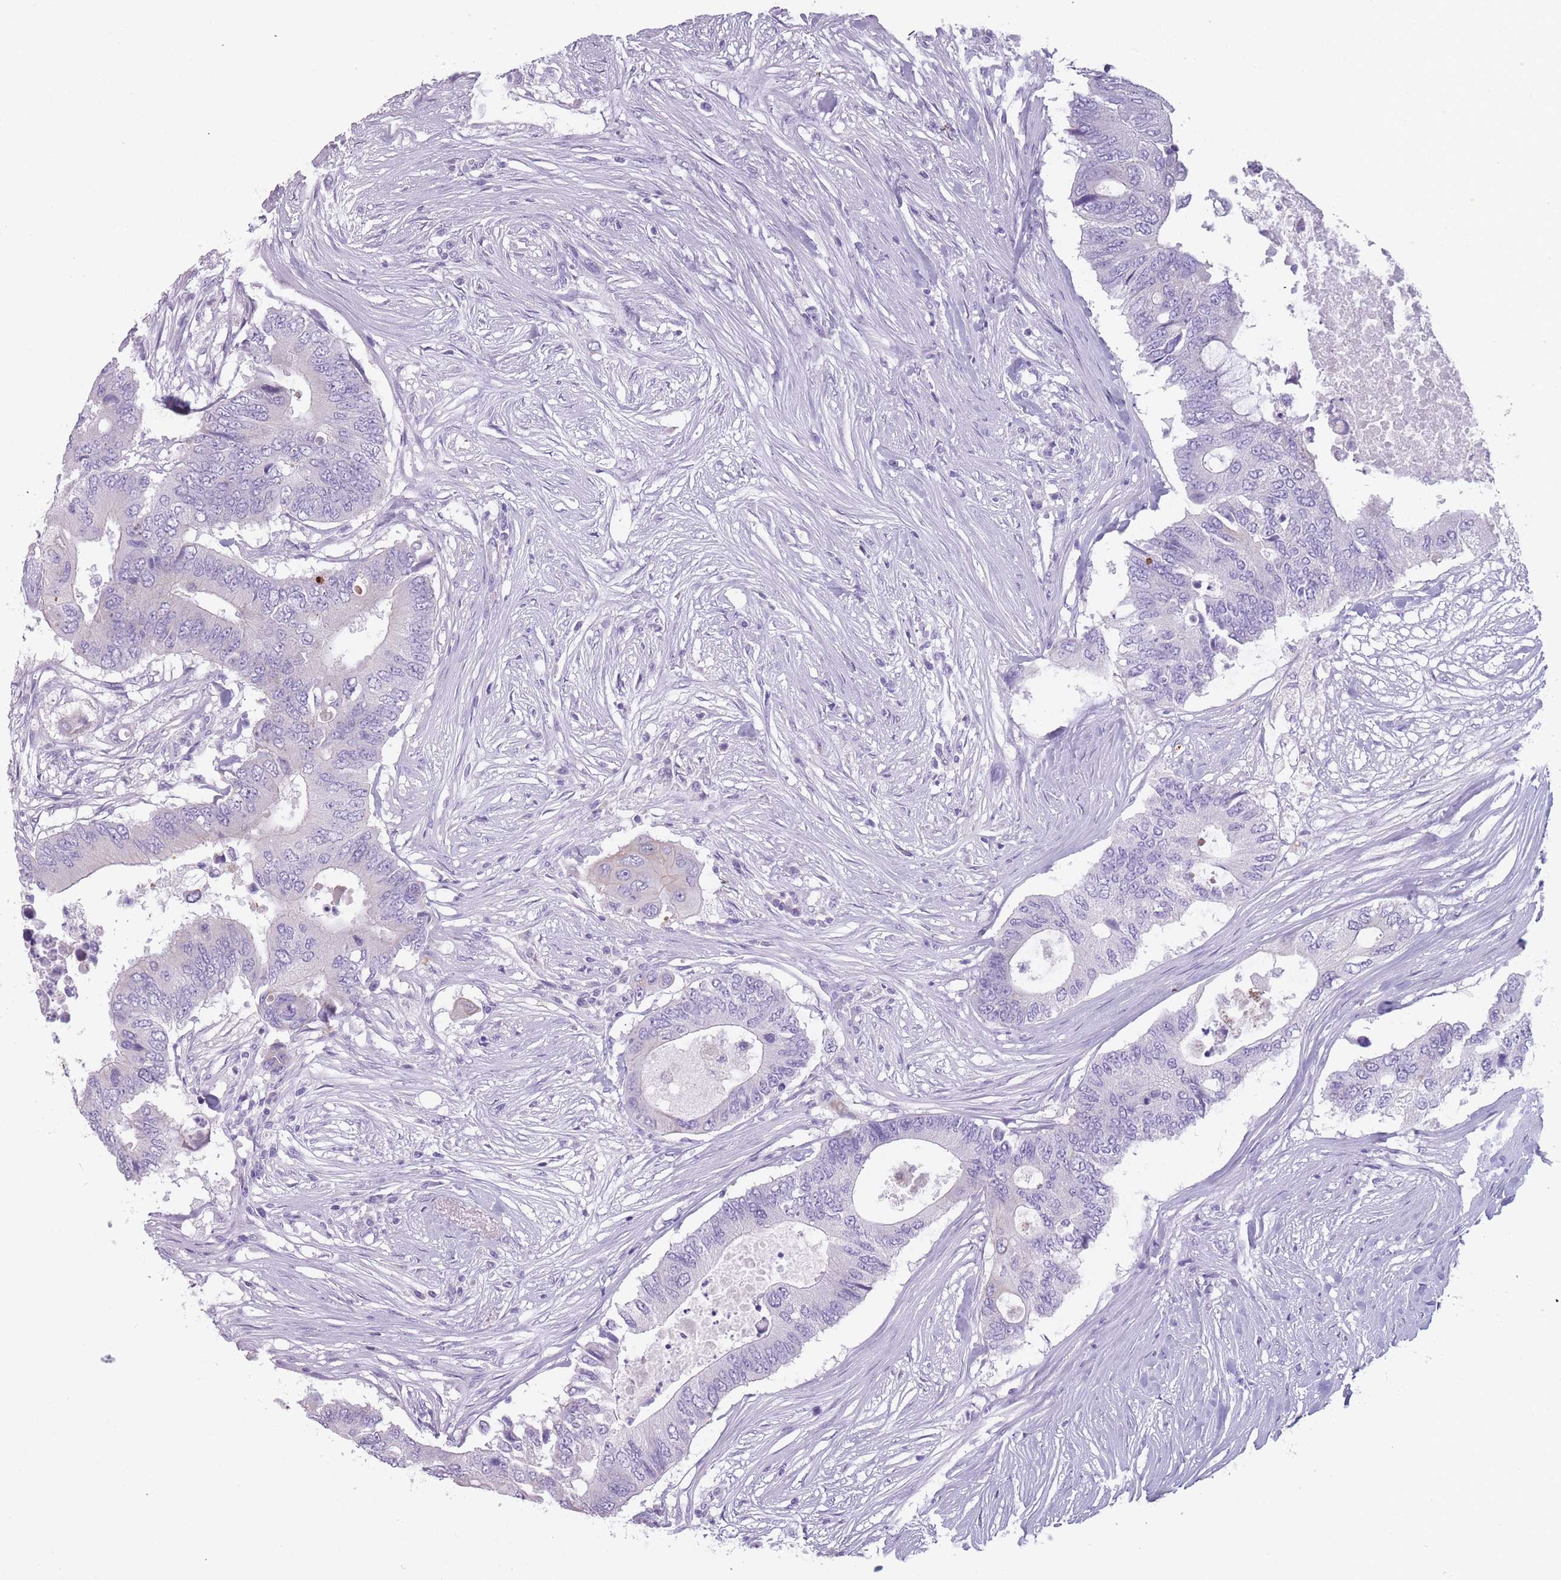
{"staining": {"intensity": "negative", "quantity": "none", "location": "none"}, "tissue": "colorectal cancer", "cell_type": "Tumor cells", "image_type": "cancer", "snomed": [{"axis": "morphology", "description": "Adenocarcinoma, NOS"}, {"axis": "topography", "description": "Colon"}], "caption": "This is a image of IHC staining of colorectal adenocarcinoma, which shows no staining in tumor cells.", "gene": "PPFIA3", "patient": {"sex": "male", "age": 71}}